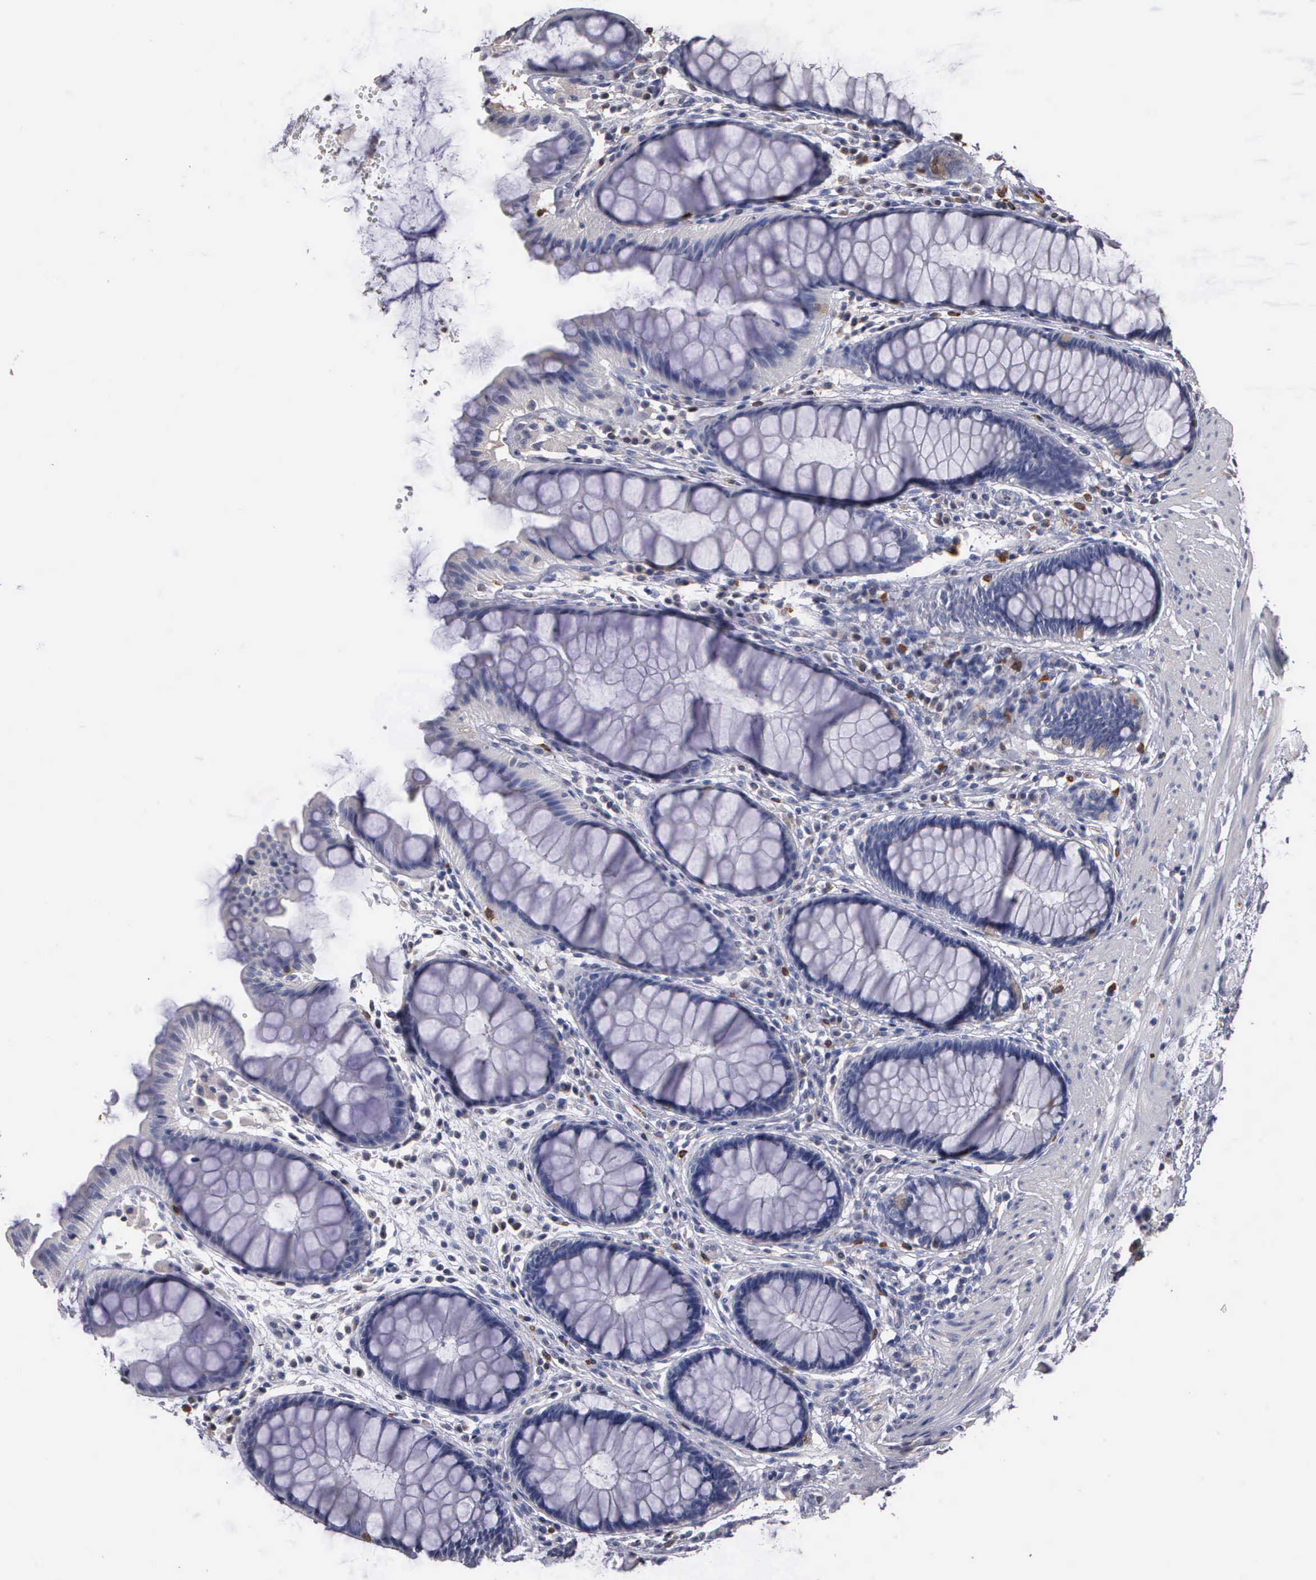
{"staining": {"intensity": "negative", "quantity": "none", "location": "none"}, "tissue": "rectum", "cell_type": "Glandular cells", "image_type": "normal", "snomed": [{"axis": "morphology", "description": "Normal tissue, NOS"}, {"axis": "topography", "description": "Rectum"}], "caption": "Immunohistochemical staining of benign rectum demonstrates no significant expression in glandular cells.", "gene": "ENO3", "patient": {"sex": "male", "age": 77}}